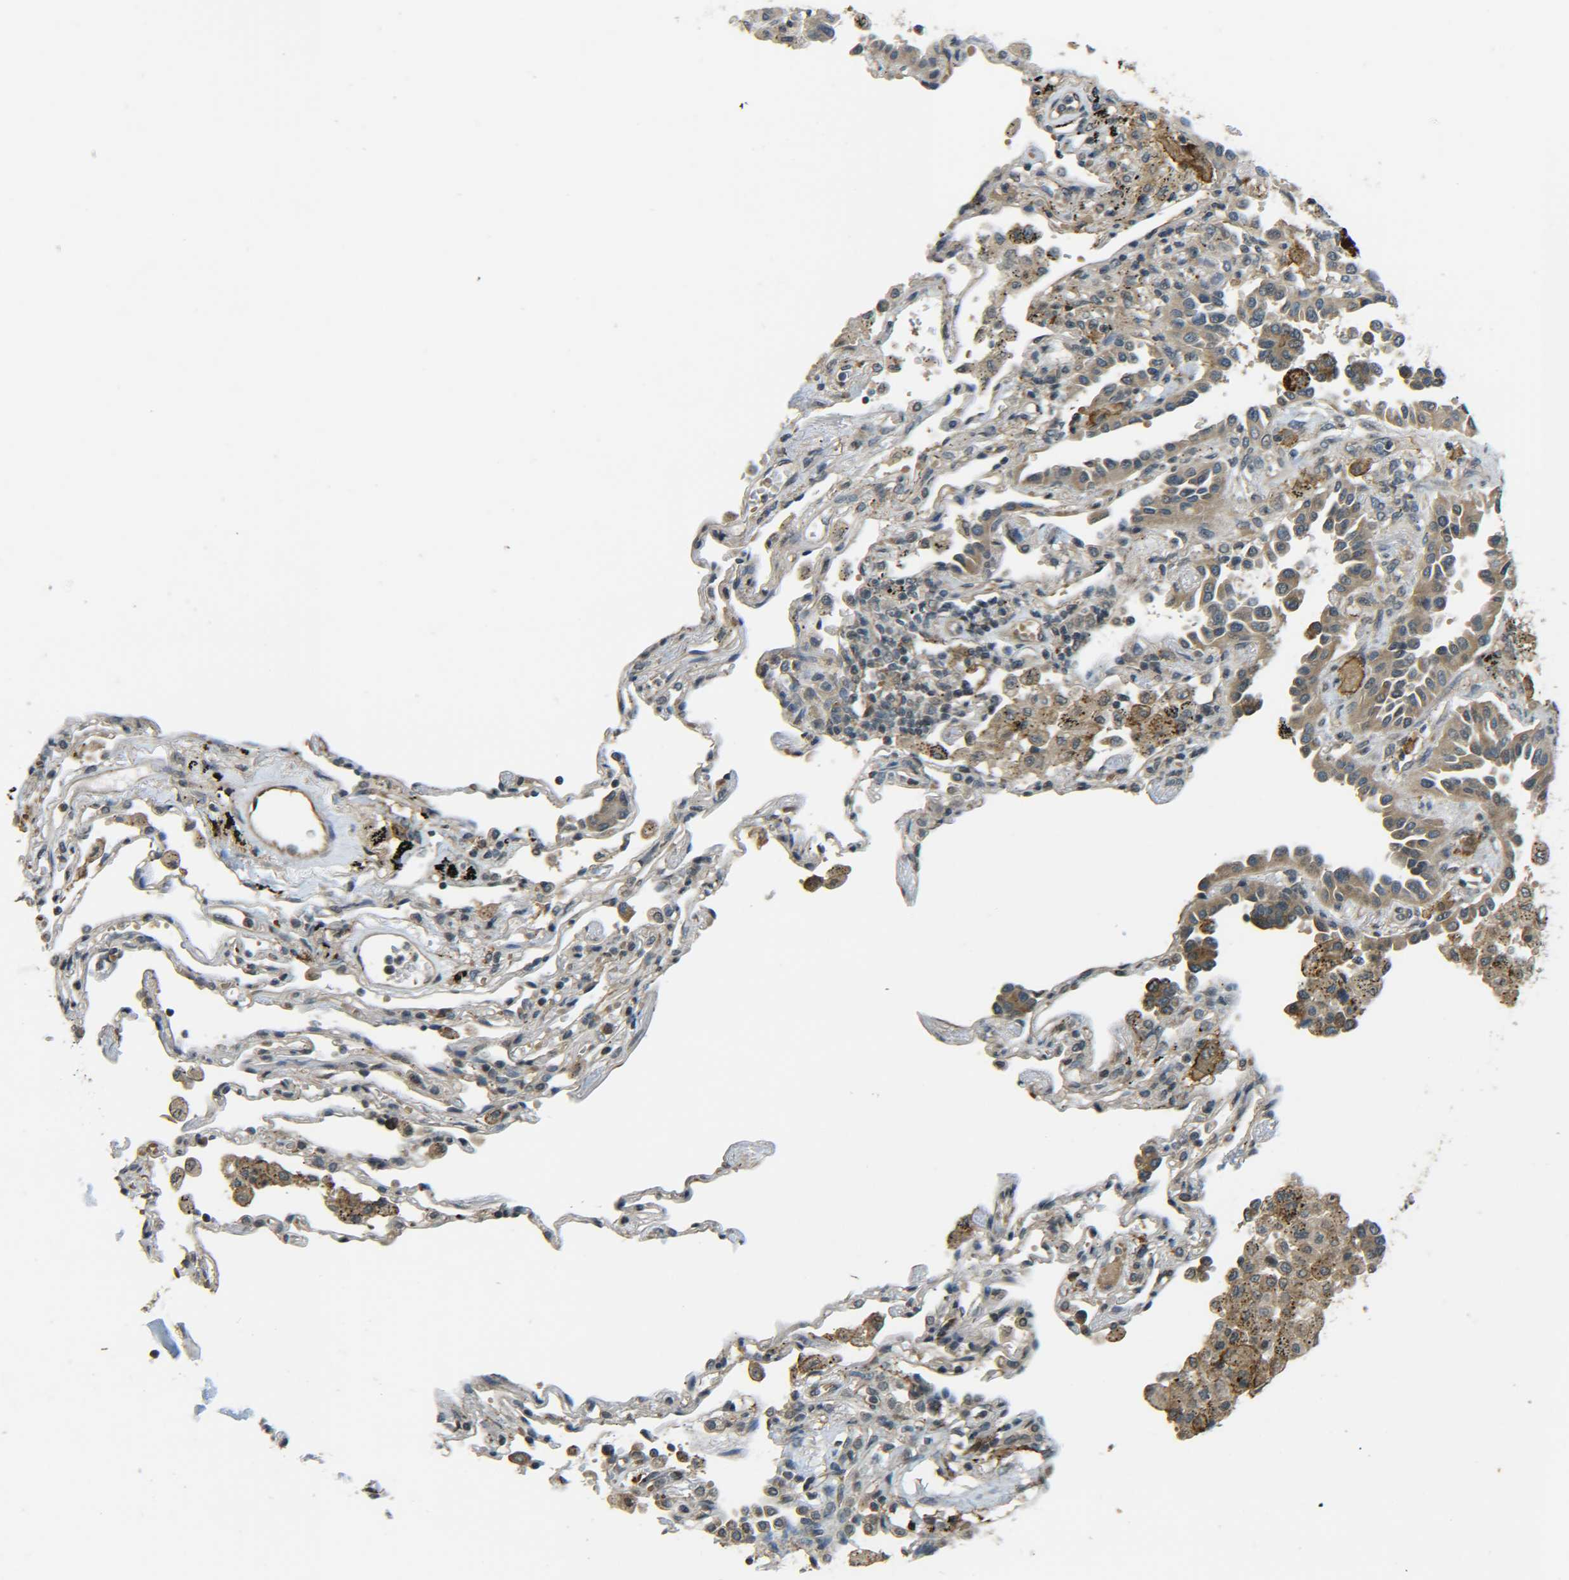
{"staining": {"intensity": "weak", "quantity": ">75%", "location": "cytoplasmic/membranous"}, "tissue": "lung cancer", "cell_type": "Tumor cells", "image_type": "cancer", "snomed": [{"axis": "morphology", "description": "Normal tissue, NOS"}, {"axis": "morphology", "description": "Adenocarcinoma, NOS"}, {"axis": "topography", "description": "Lung"}], "caption": "Tumor cells show low levels of weak cytoplasmic/membranous staining in approximately >75% of cells in human adenocarcinoma (lung).", "gene": "DAB2", "patient": {"sex": "male", "age": 59}}